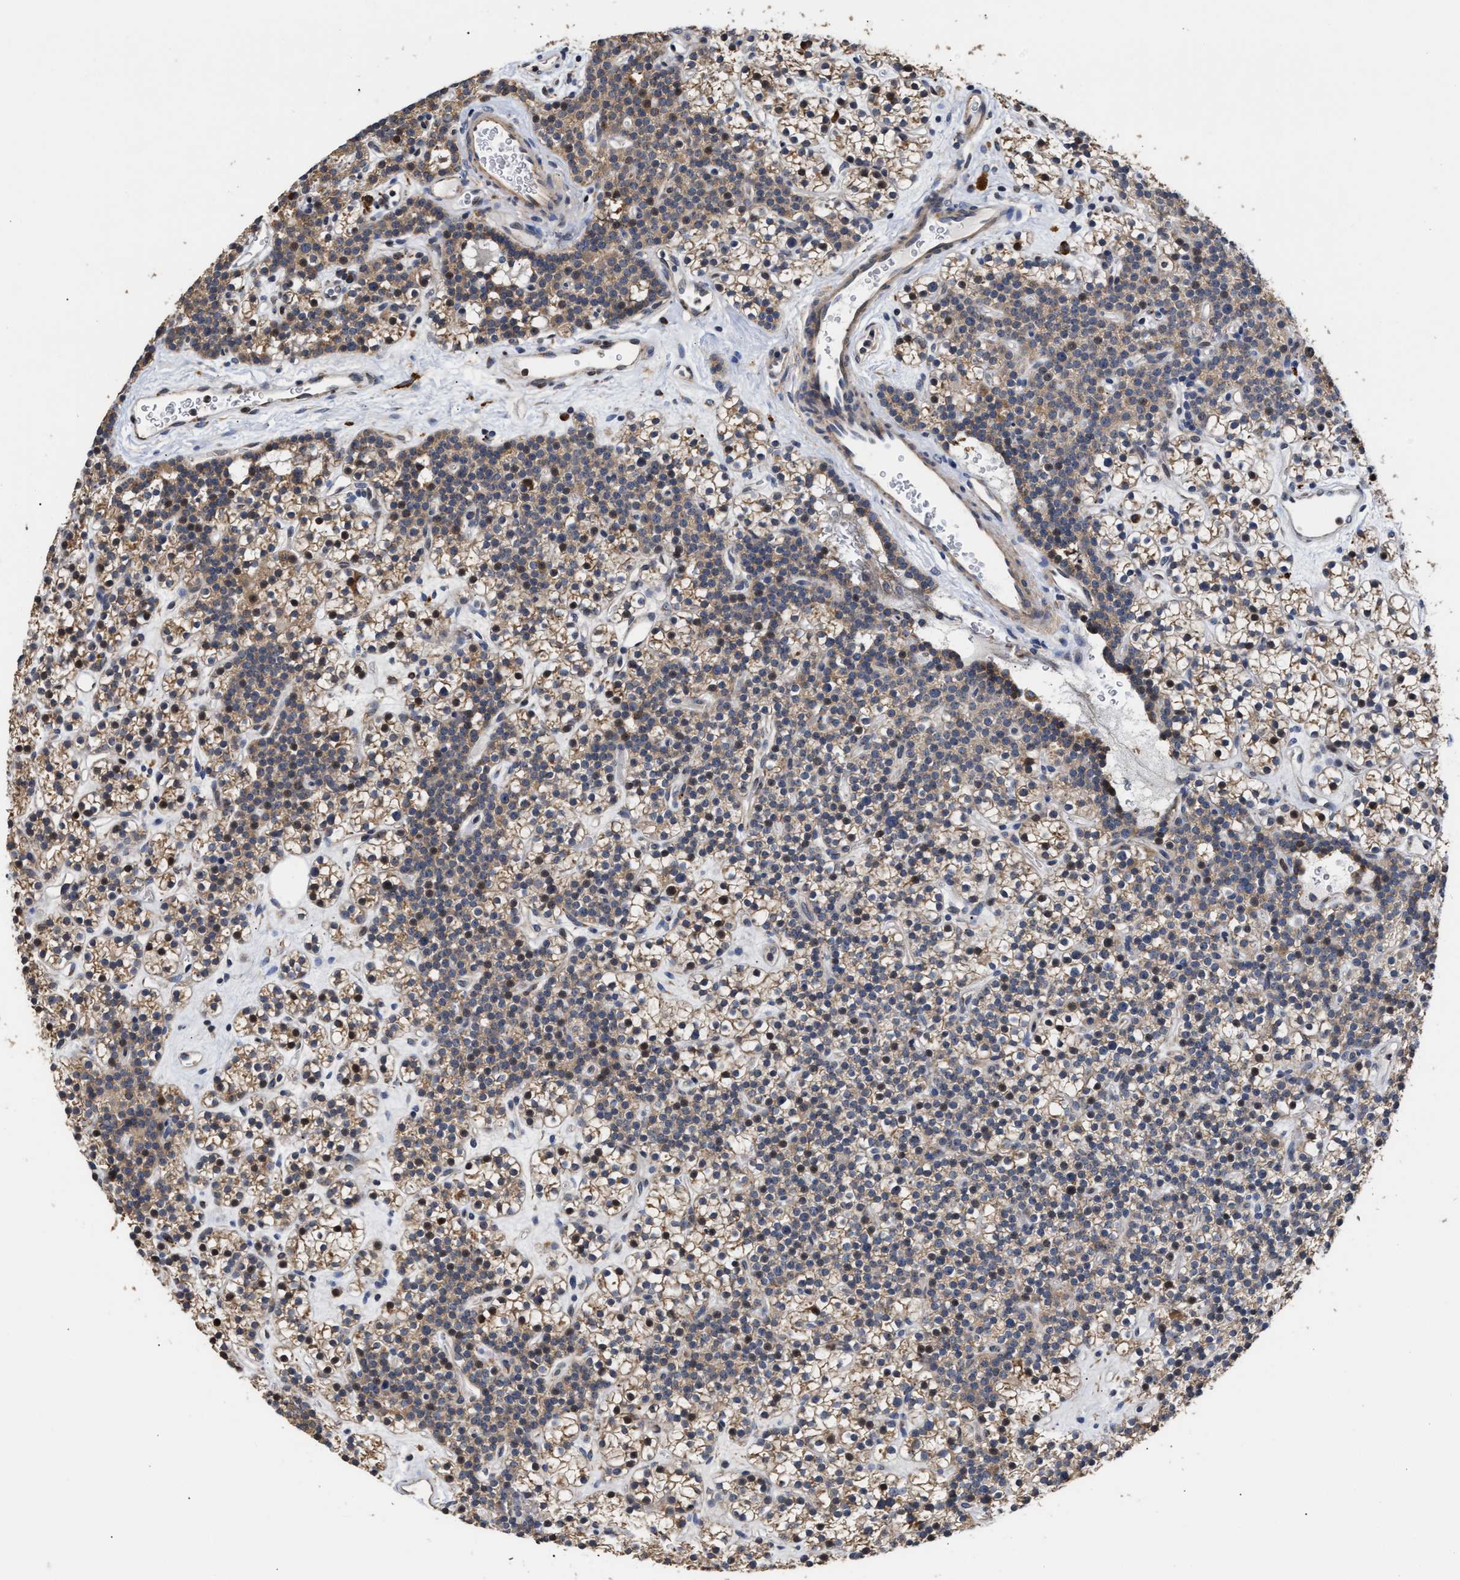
{"staining": {"intensity": "moderate", "quantity": ">75%", "location": "cytoplasmic/membranous,nuclear"}, "tissue": "parathyroid gland", "cell_type": "Glandular cells", "image_type": "normal", "snomed": [{"axis": "morphology", "description": "Normal tissue, NOS"}, {"axis": "morphology", "description": "Adenoma, NOS"}, {"axis": "topography", "description": "Parathyroid gland"}], "caption": "Glandular cells exhibit medium levels of moderate cytoplasmic/membranous,nuclear expression in about >75% of cells in unremarkable parathyroid gland.", "gene": "GOSR1", "patient": {"sex": "female", "age": 54}}